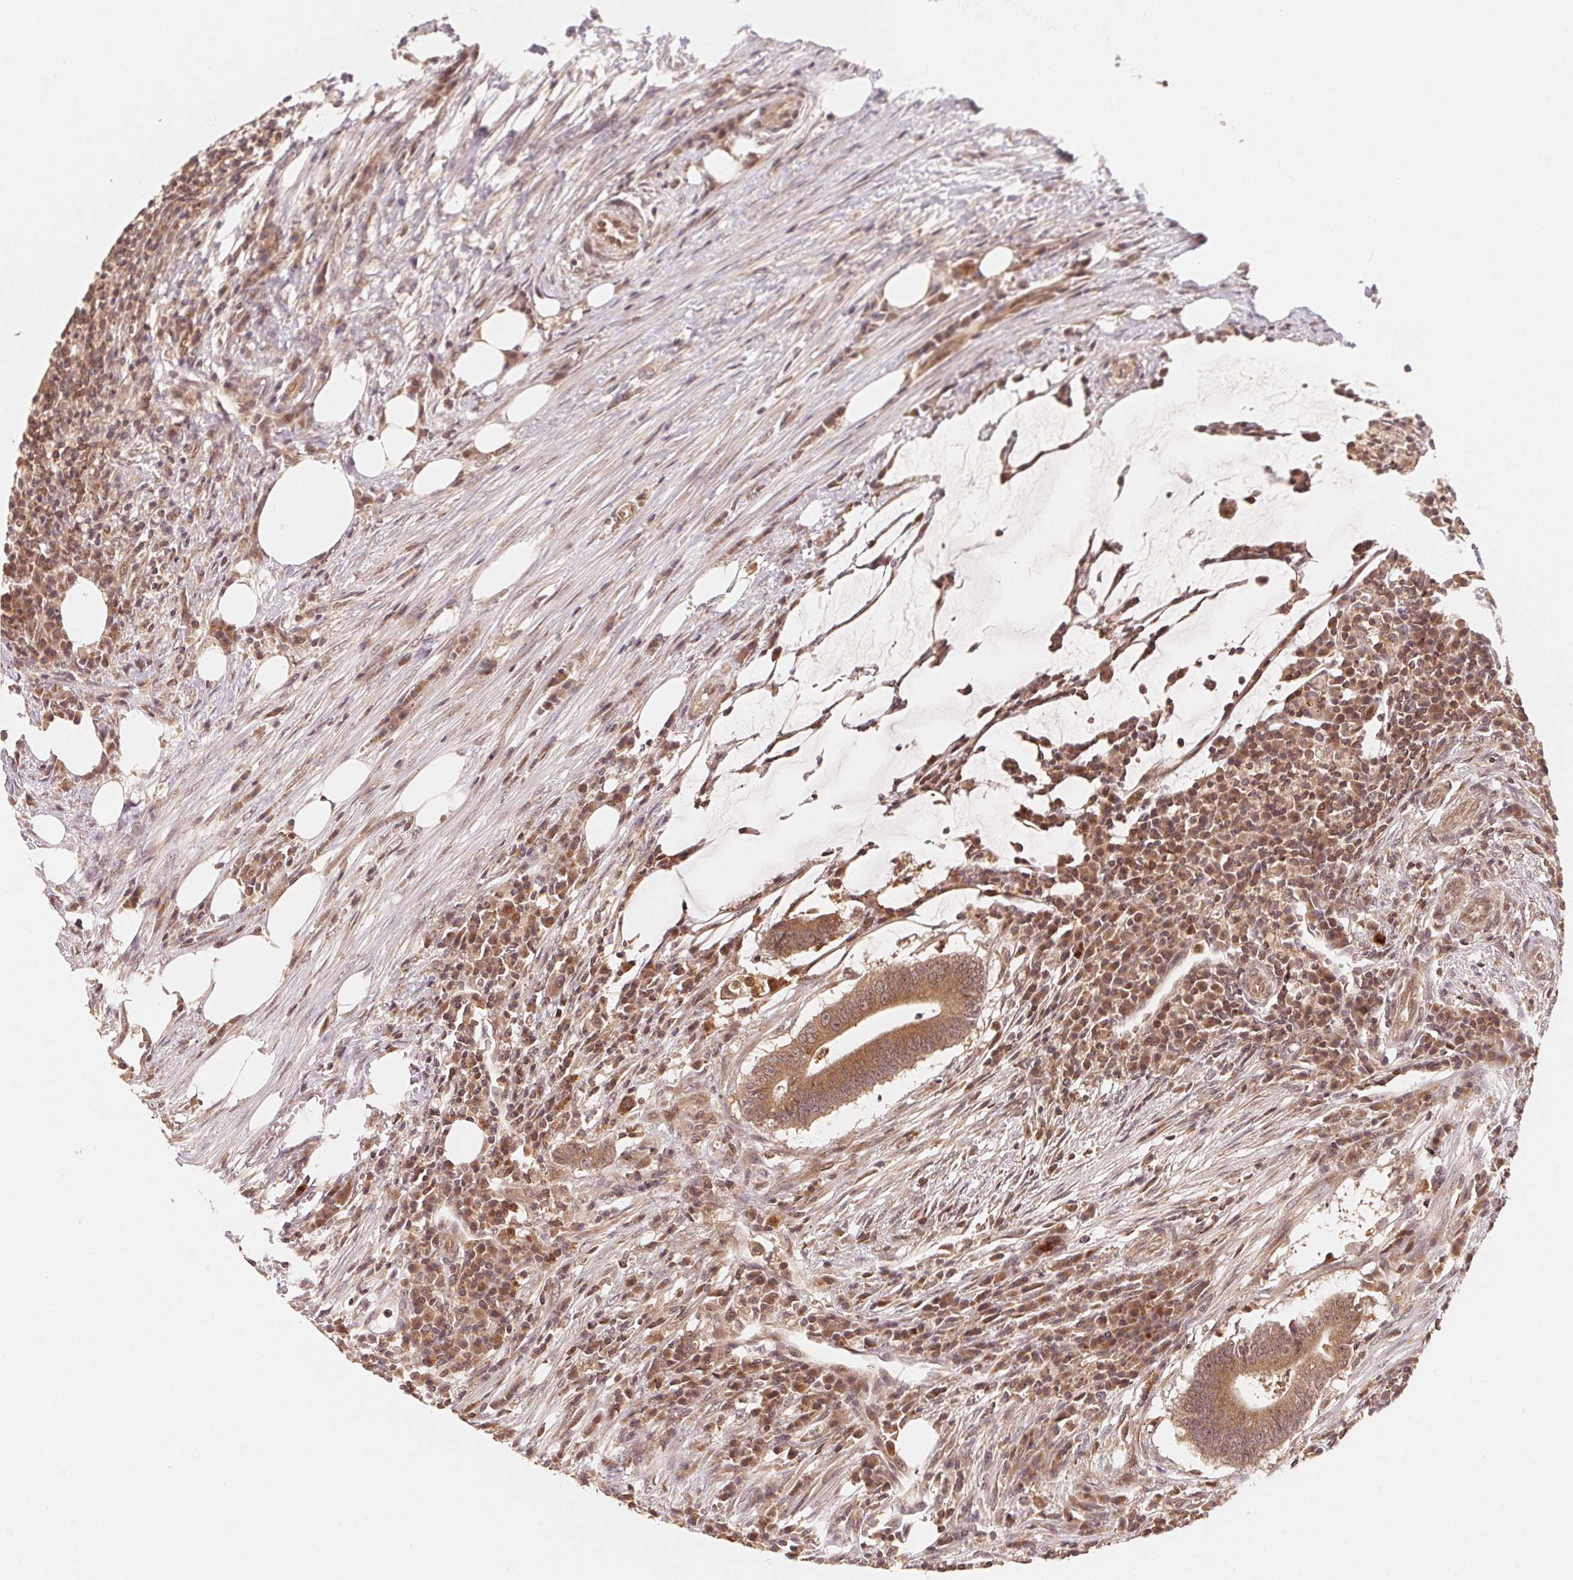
{"staining": {"intensity": "moderate", "quantity": ">75%", "location": "cytoplasmic/membranous,nuclear"}, "tissue": "colorectal cancer", "cell_type": "Tumor cells", "image_type": "cancer", "snomed": [{"axis": "morphology", "description": "Adenocarcinoma, NOS"}, {"axis": "topography", "description": "Colon"}], "caption": "The histopathology image demonstrates a brown stain indicating the presence of a protein in the cytoplasmic/membranous and nuclear of tumor cells in colorectal adenocarcinoma.", "gene": "CCDC102B", "patient": {"sex": "female", "age": 43}}